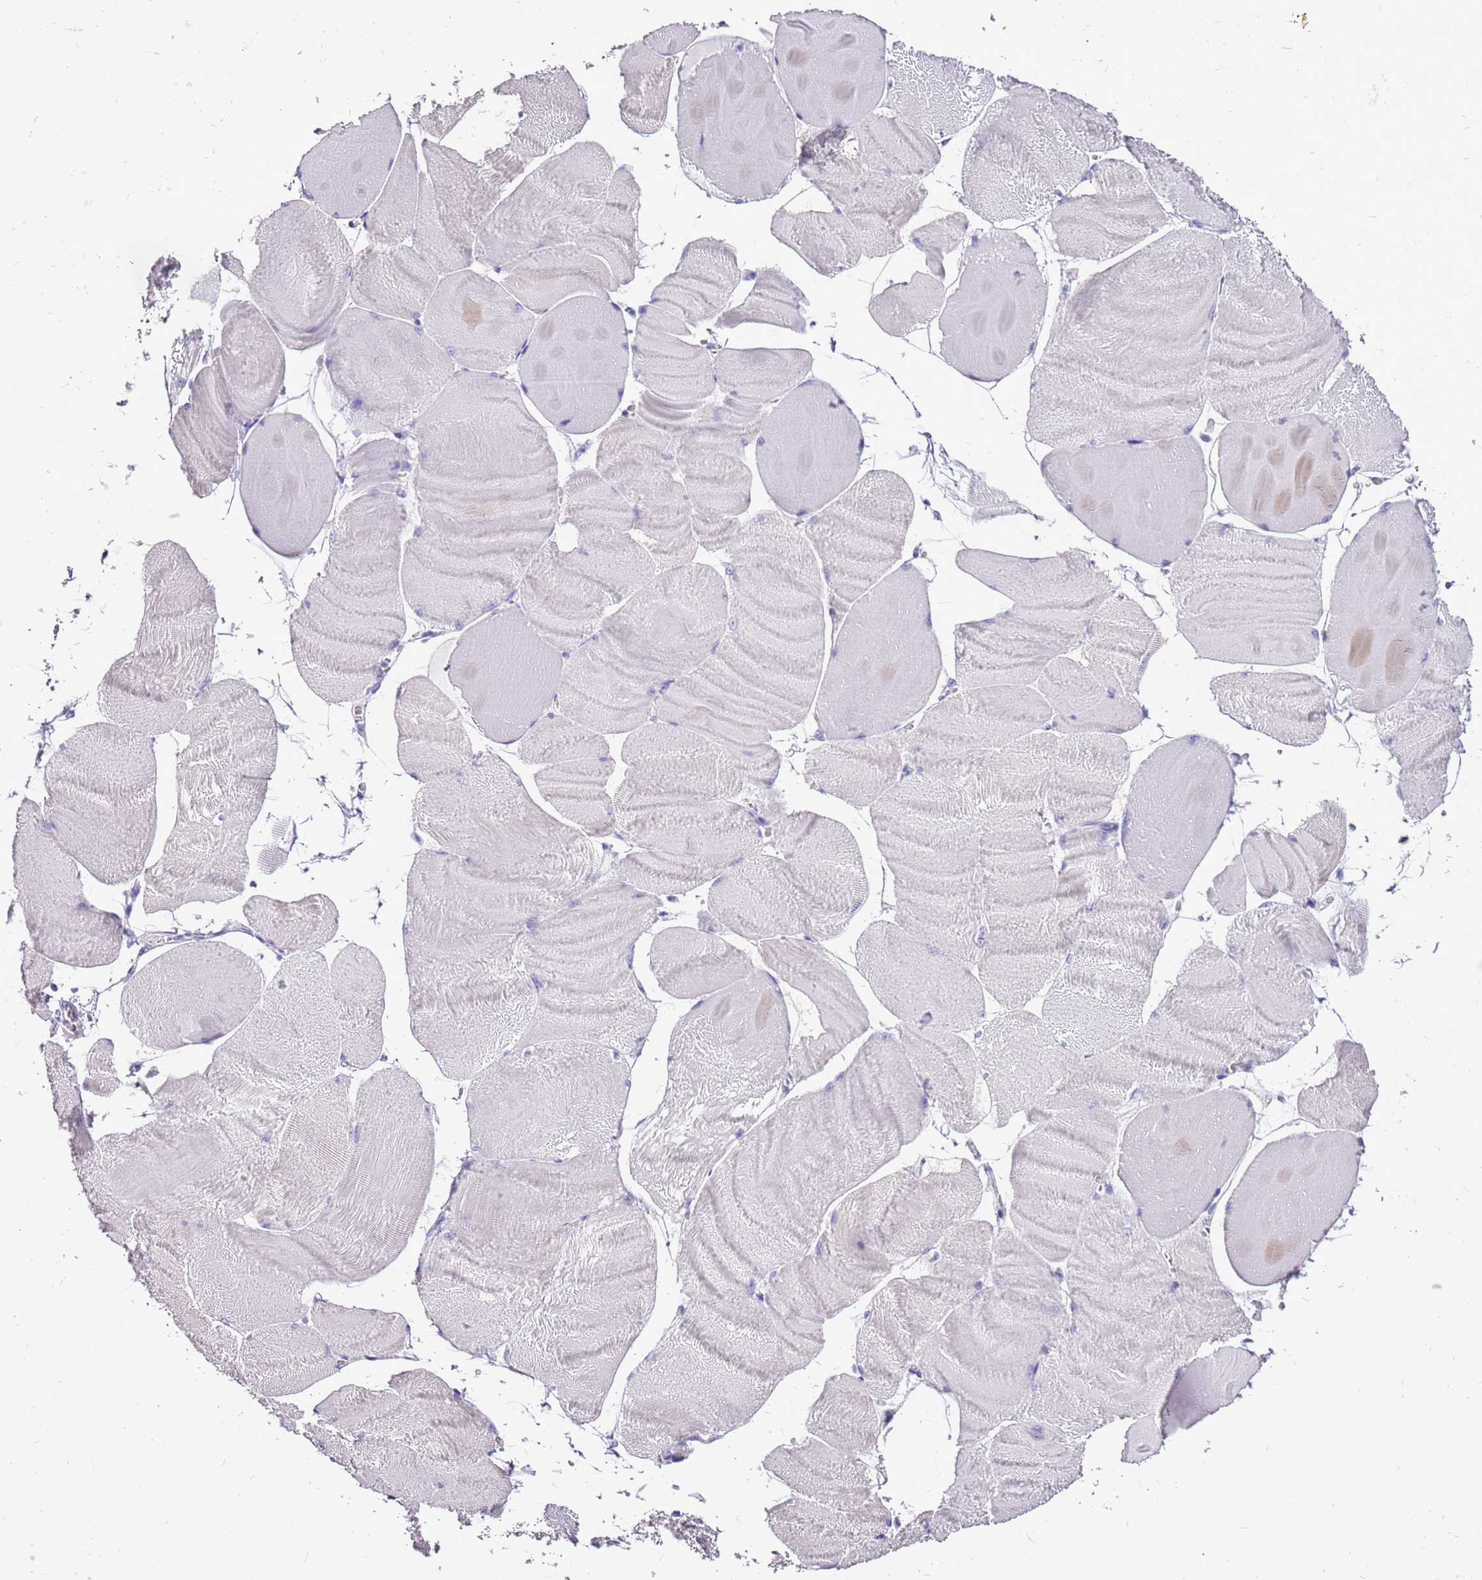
{"staining": {"intensity": "negative", "quantity": "none", "location": "none"}, "tissue": "skeletal muscle", "cell_type": "Myocytes", "image_type": "normal", "snomed": [{"axis": "morphology", "description": "Normal tissue, NOS"}, {"axis": "morphology", "description": "Basal cell carcinoma"}, {"axis": "topography", "description": "Skeletal muscle"}], "caption": "Immunohistochemistry (IHC) image of benign skeletal muscle: skeletal muscle stained with DAB (3,3'-diaminobenzidine) displays no significant protein expression in myocytes.", "gene": "ACSS3", "patient": {"sex": "female", "age": 64}}